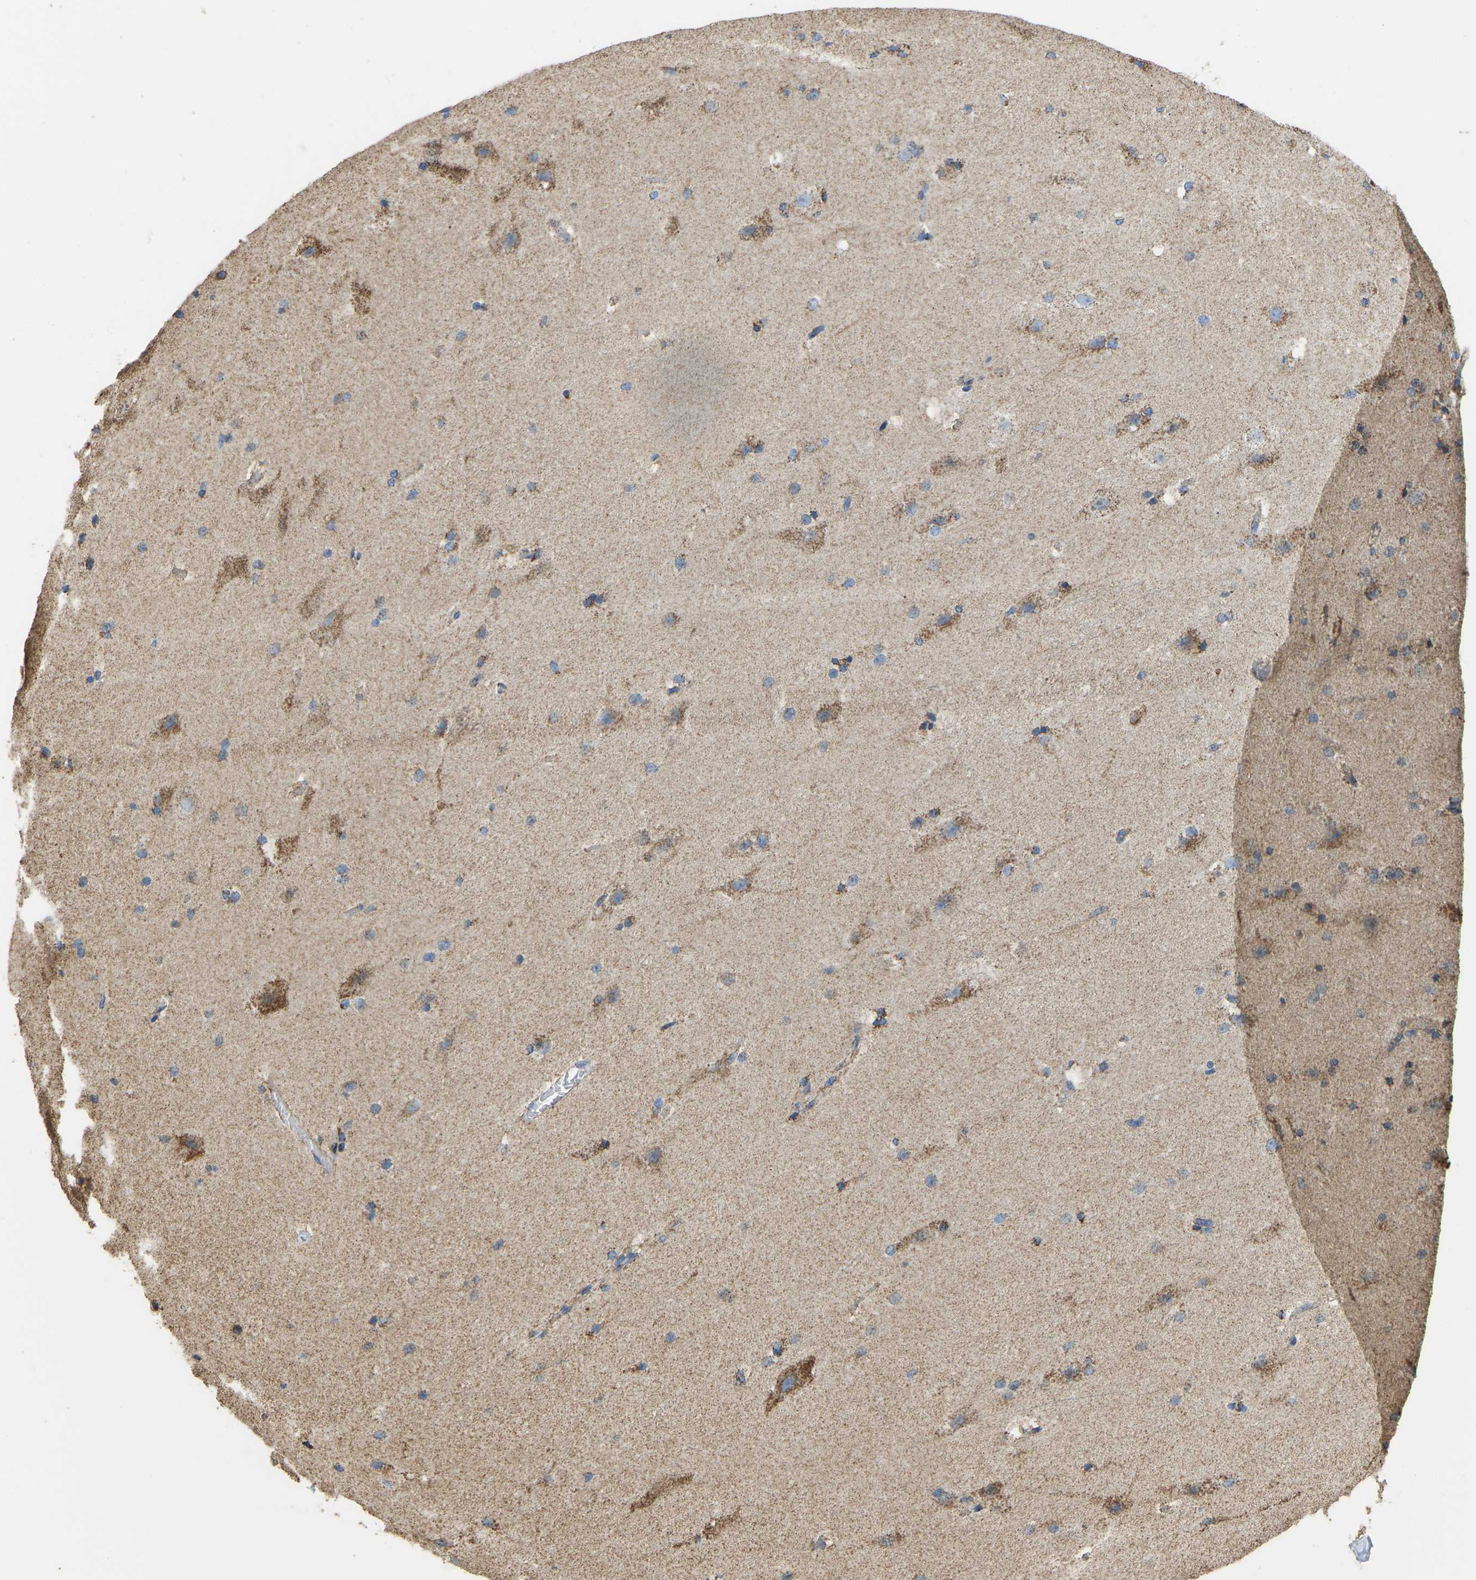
{"staining": {"intensity": "weak", "quantity": ">75%", "location": "cytoplasmic/membranous"}, "tissue": "cerebral cortex", "cell_type": "Endothelial cells", "image_type": "normal", "snomed": [{"axis": "morphology", "description": "Normal tissue, NOS"}, {"axis": "topography", "description": "Cerebral cortex"}, {"axis": "topography", "description": "Hippocampus"}], "caption": "This image displays immunohistochemistry staining of normal human cerebral cortex, with low weak cytoplasmic/membranous positivity in about >75% of endothelial cells.", "gene": "IRX6", "patient": {"sex": "female", "age": 19}}